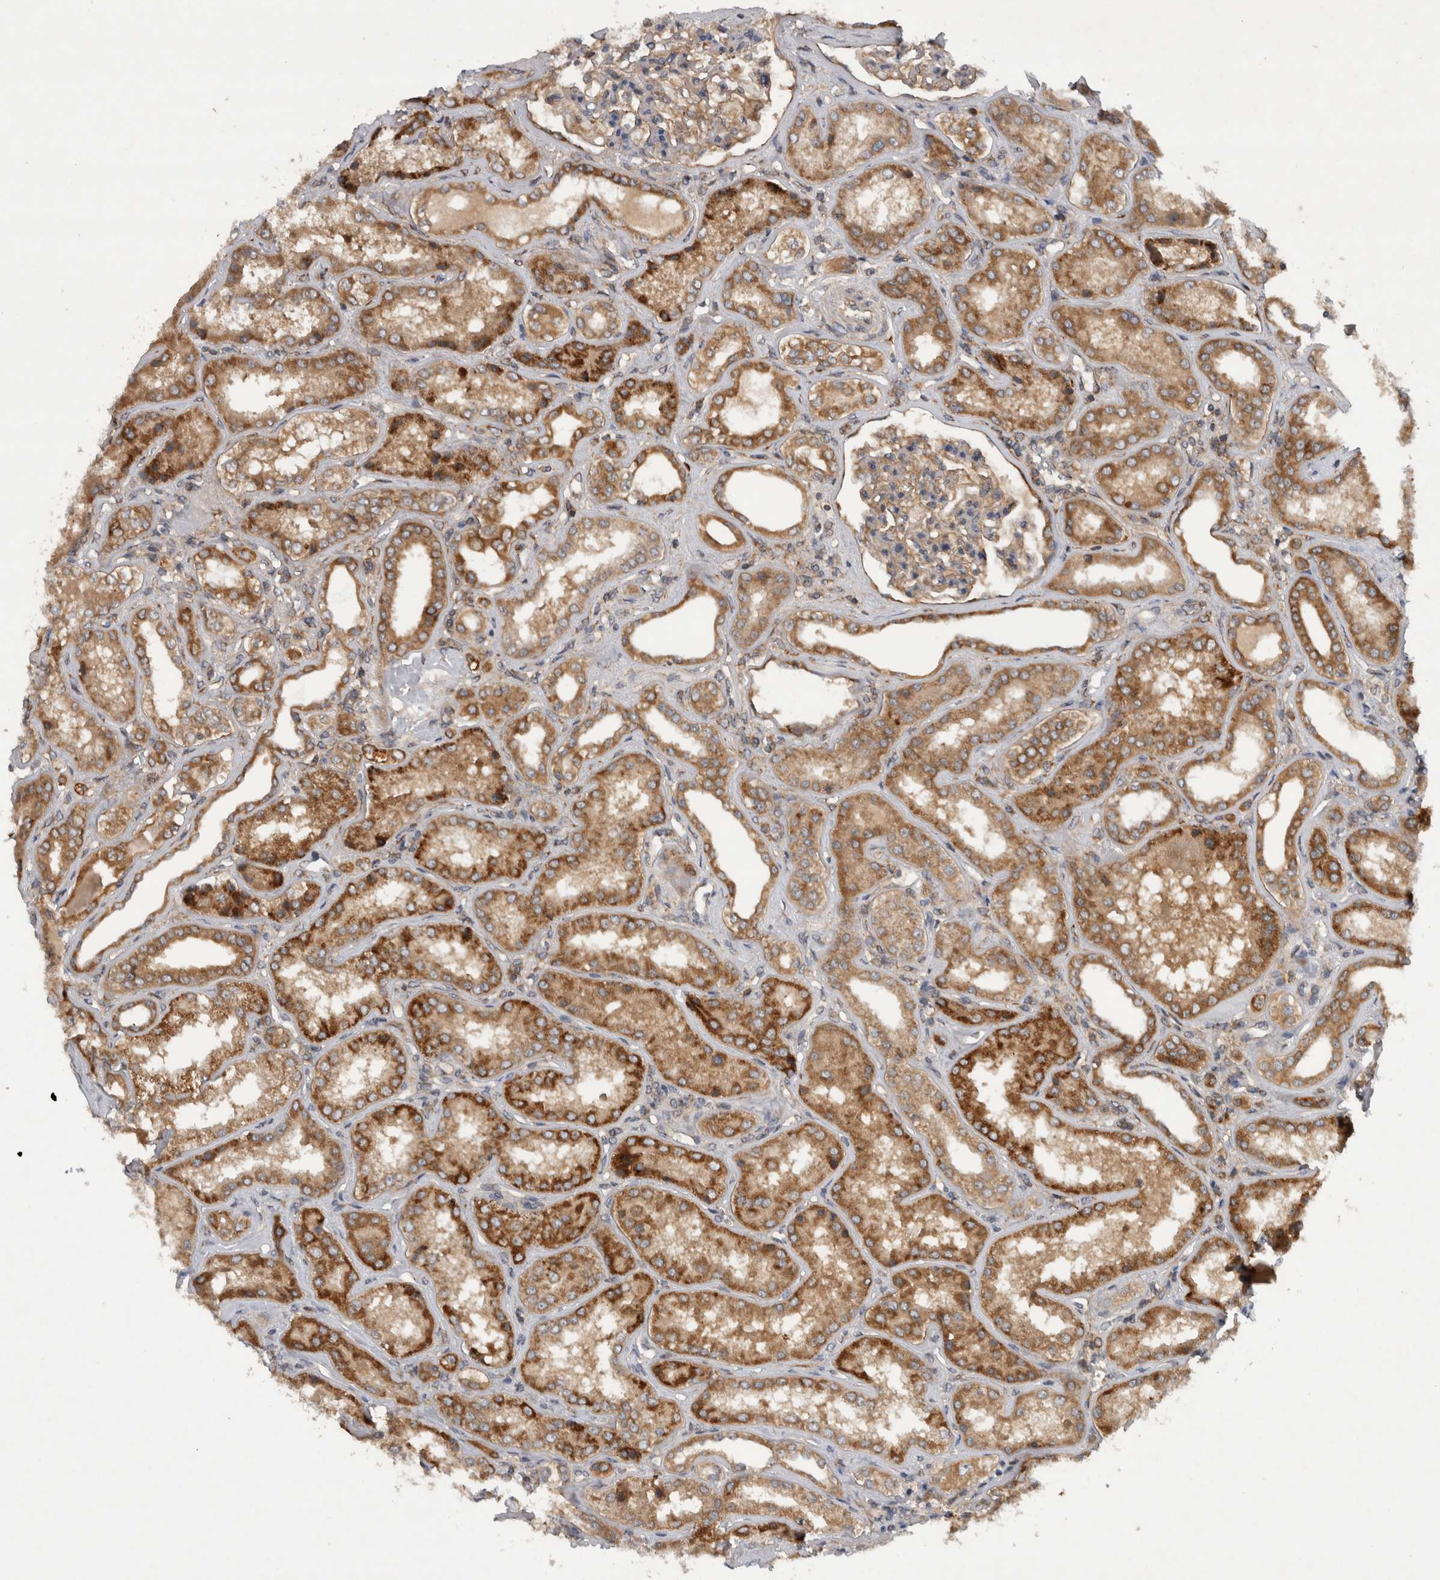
{"staining": {"intensity": "moderate", "quantity": ">75%", "location": "cytoplasmic/membranous"}, "tissue": "kidney", "cell_type": "Cells in glomeruli", "image_type": "normal", "snomed": [{"axis": "morphology", "description": "Normal tissue, NOS"}, {"axis": "topography", "description": "Kidney"}], "caption": "Unremarkable kidney was stained to show a protein in brown. There is medium levels of moderate cytoplasmic/membranous staining in about >75% of cells in glomeruli. (Stains: DAB in brown, nuclei in blue, Microscopy: brightfield microscopy at high magnification).", "gene": "PDCD2", "patient": {"sex": "female", "age": 56}}